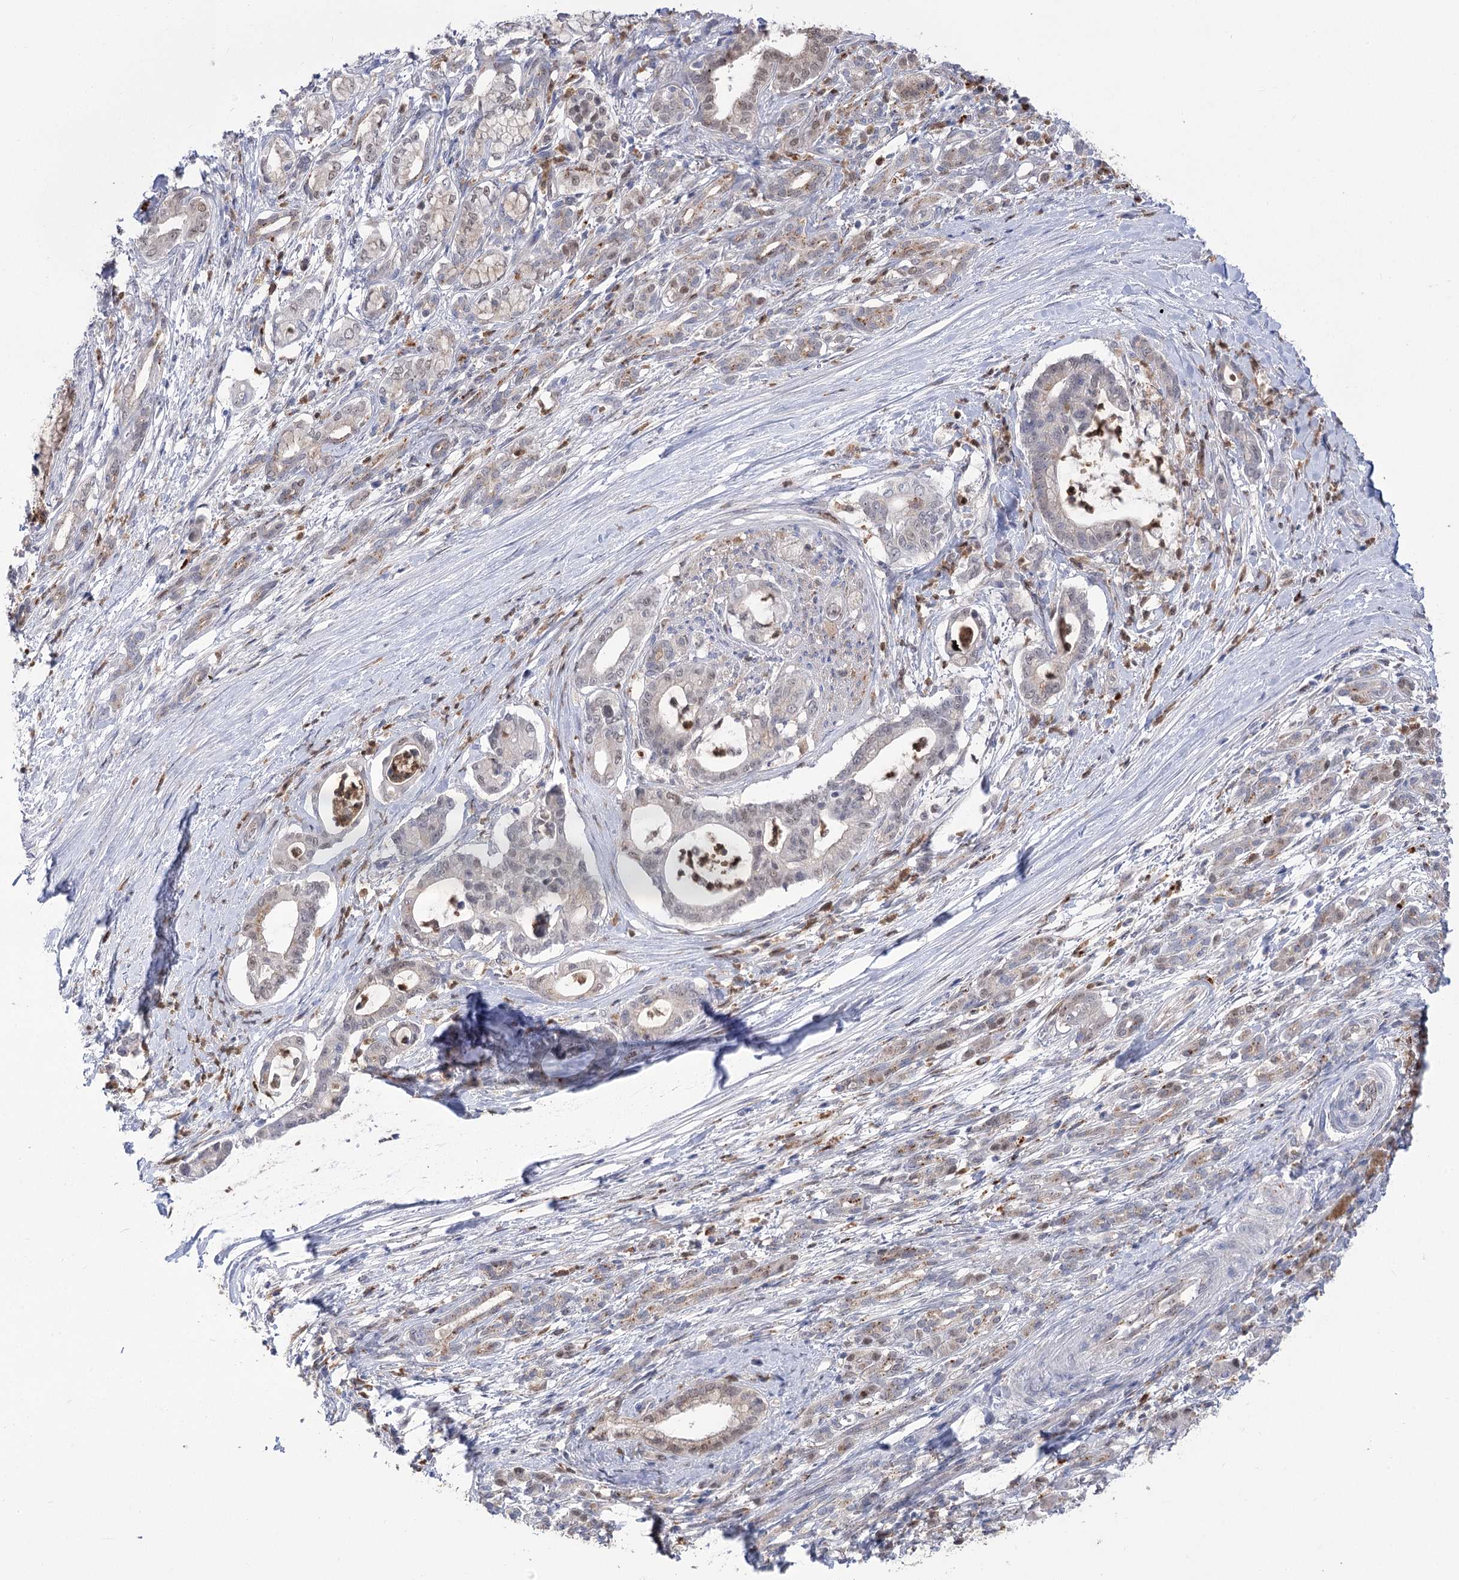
{"staining": {"intensity": "negative", "quantity": "none", "location": "none"}, "tissue": "pancreatic cancer", "cell_type": "Tumor cells", "image_type": "cancer", "snomed": [{"axis": "morphology", "description": "Adenocarcinoma, NOS"}, {"axis": "topography", "description": "Pancreas"}], "caption": "There is no significant staining in tumor cells of adenocarcinoma (pancreatic). (DAB immunohistochemistry with hematoxylin counter stain).", "gene": "SIAE", "patient": {"sex": "female", "age": 55}}